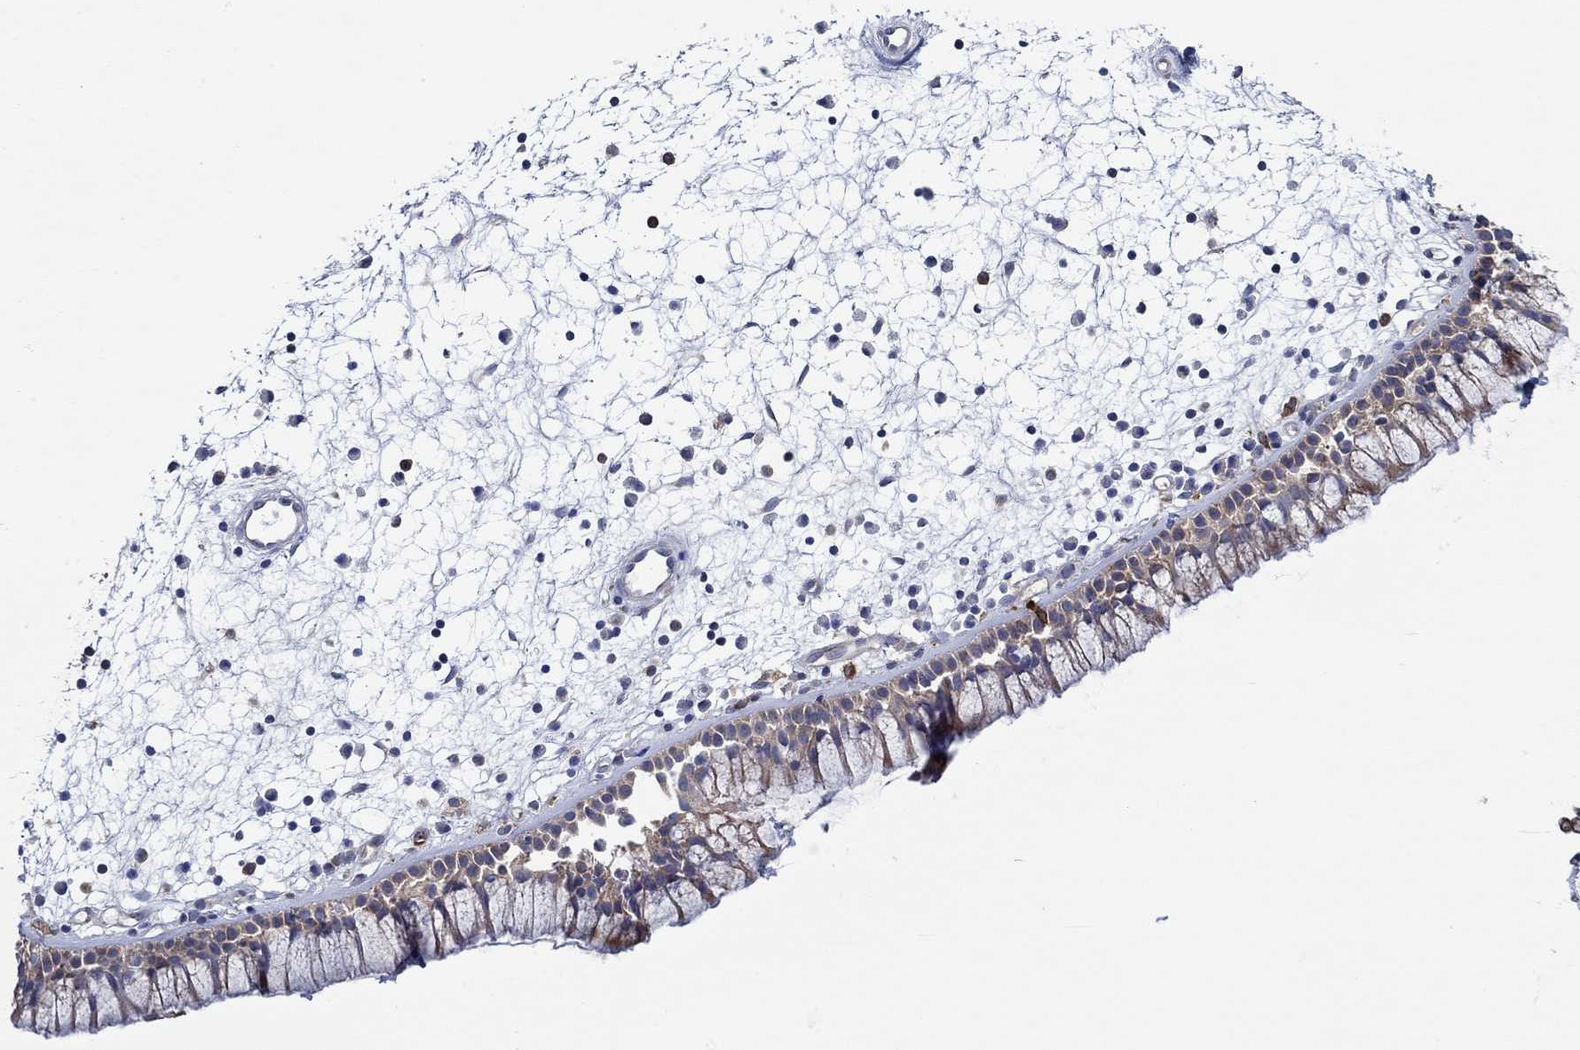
{"staining": {"intensity": "moderate", "quantity": "<25%", "location": "cytoplasmic/membranous"}, "tissue": "nasopharynx", "cell_type": "Respiratory epithelial cells", "image_type": "normal", "snomed": [{"axis": "morphology", "description": "Normal tissue, NOS"}, {"axis": "morphology", "description": "Polyp, NOS"}, {"axis": "topography", "description": "Nasopharynx"}], "caption": "IHC staining of normal nasopharynx, which demonstrates low levels of moderate cytoplasmic/membranous positivity in about <25% of respiratory epithelial cells indicating moderate cytoplasmic/membranous protein staining. The staining was performed using DAB (3,3'-diaminobenzidine) (brown) for protein detection and nuclei were counterstained in hematoxylin (blue).", "gene": "SLC27A3", "patient": {"sex": "female", "age": 56}}